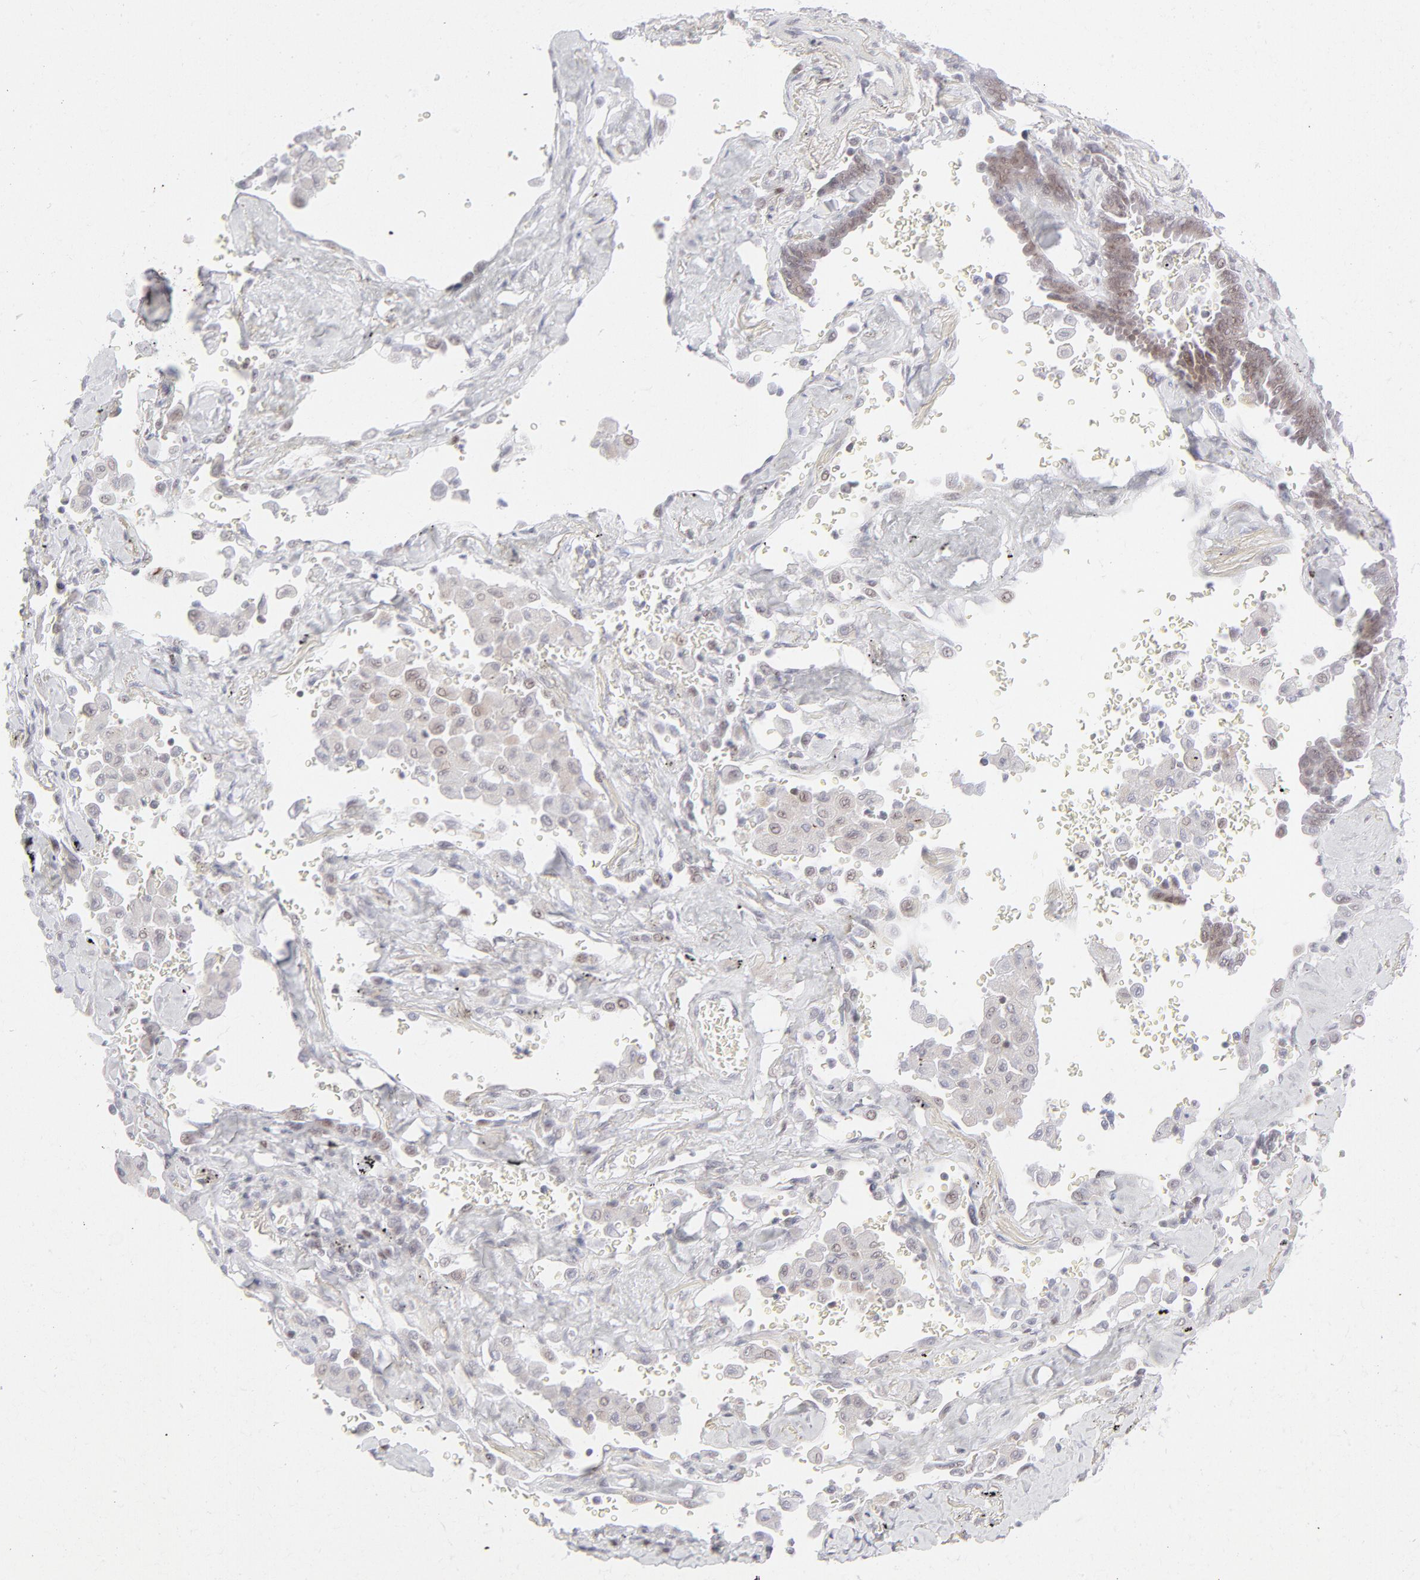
{"staining": {"intensity": "weak", "quantity": "25%-75%", "location": "cytoplasmic/membranous,nuclear"}, "tissue": "lung cancer", "cell_type": "Tumor cells", "image_type": "cancer", "snomed": [{"axis": "morphology", "description": "Adenocarcinoma, NOS"}, {"axis": "topography", "description": "Lung"}], "caption": "IHC micrograph of neoplastic tissue: adenocarcinoma (lung) stained using immunohistochemistry shows low levels of weak protein expression localized specifically in the cytoplasmic/membranous and nuclear of tumor cells, appearing as a cytoplasmic/membranous and nuclear brown color.", "gene": "PRKCB", "patient": {"sex": "female", "age": 64}}